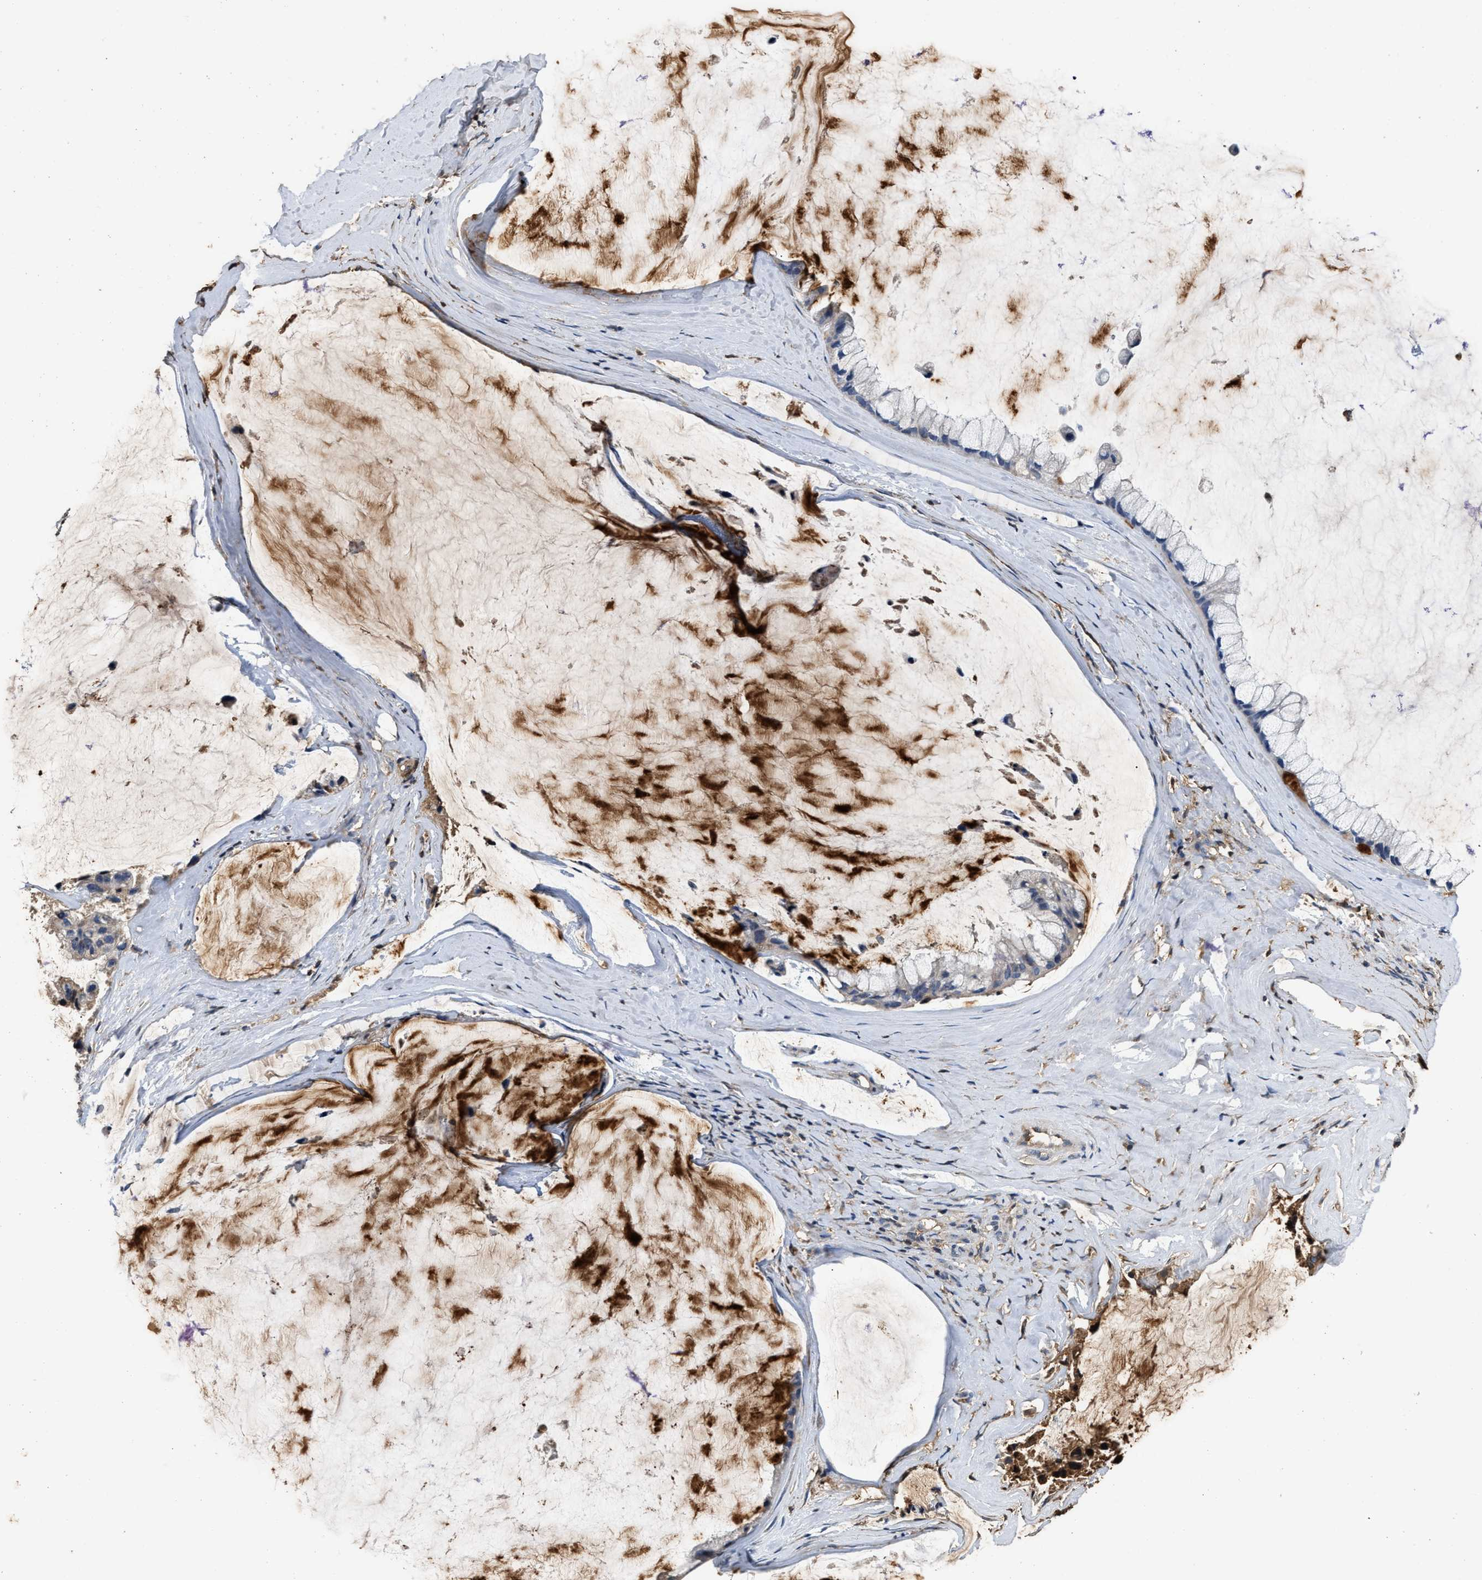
{"staining": {"intensity": "negative", "quantity": "none", "location": "none"}, "tissue": "ovarian cancer", "cell_type": "Tumor cells", "image_type": "cancer", "snomed": [{"axis": "morphology", "description": "Cystadenocarcinoma, mucinous, NOS"}, {"axis": "topography", "description": "Ovary"}], "caption": "High magnification brightfield microscopy of mucinous cystadenocarcinoma (ovarian) stained with DAB (brown) and counterstained with hematoxylin (blue): tumor cells show no significant positivity. (Brightfield microscopy of DAB immunohistochemistry (IHC) at high magnification).", "gene": "C3", "patient": {"sex": "female", "age": 39}}